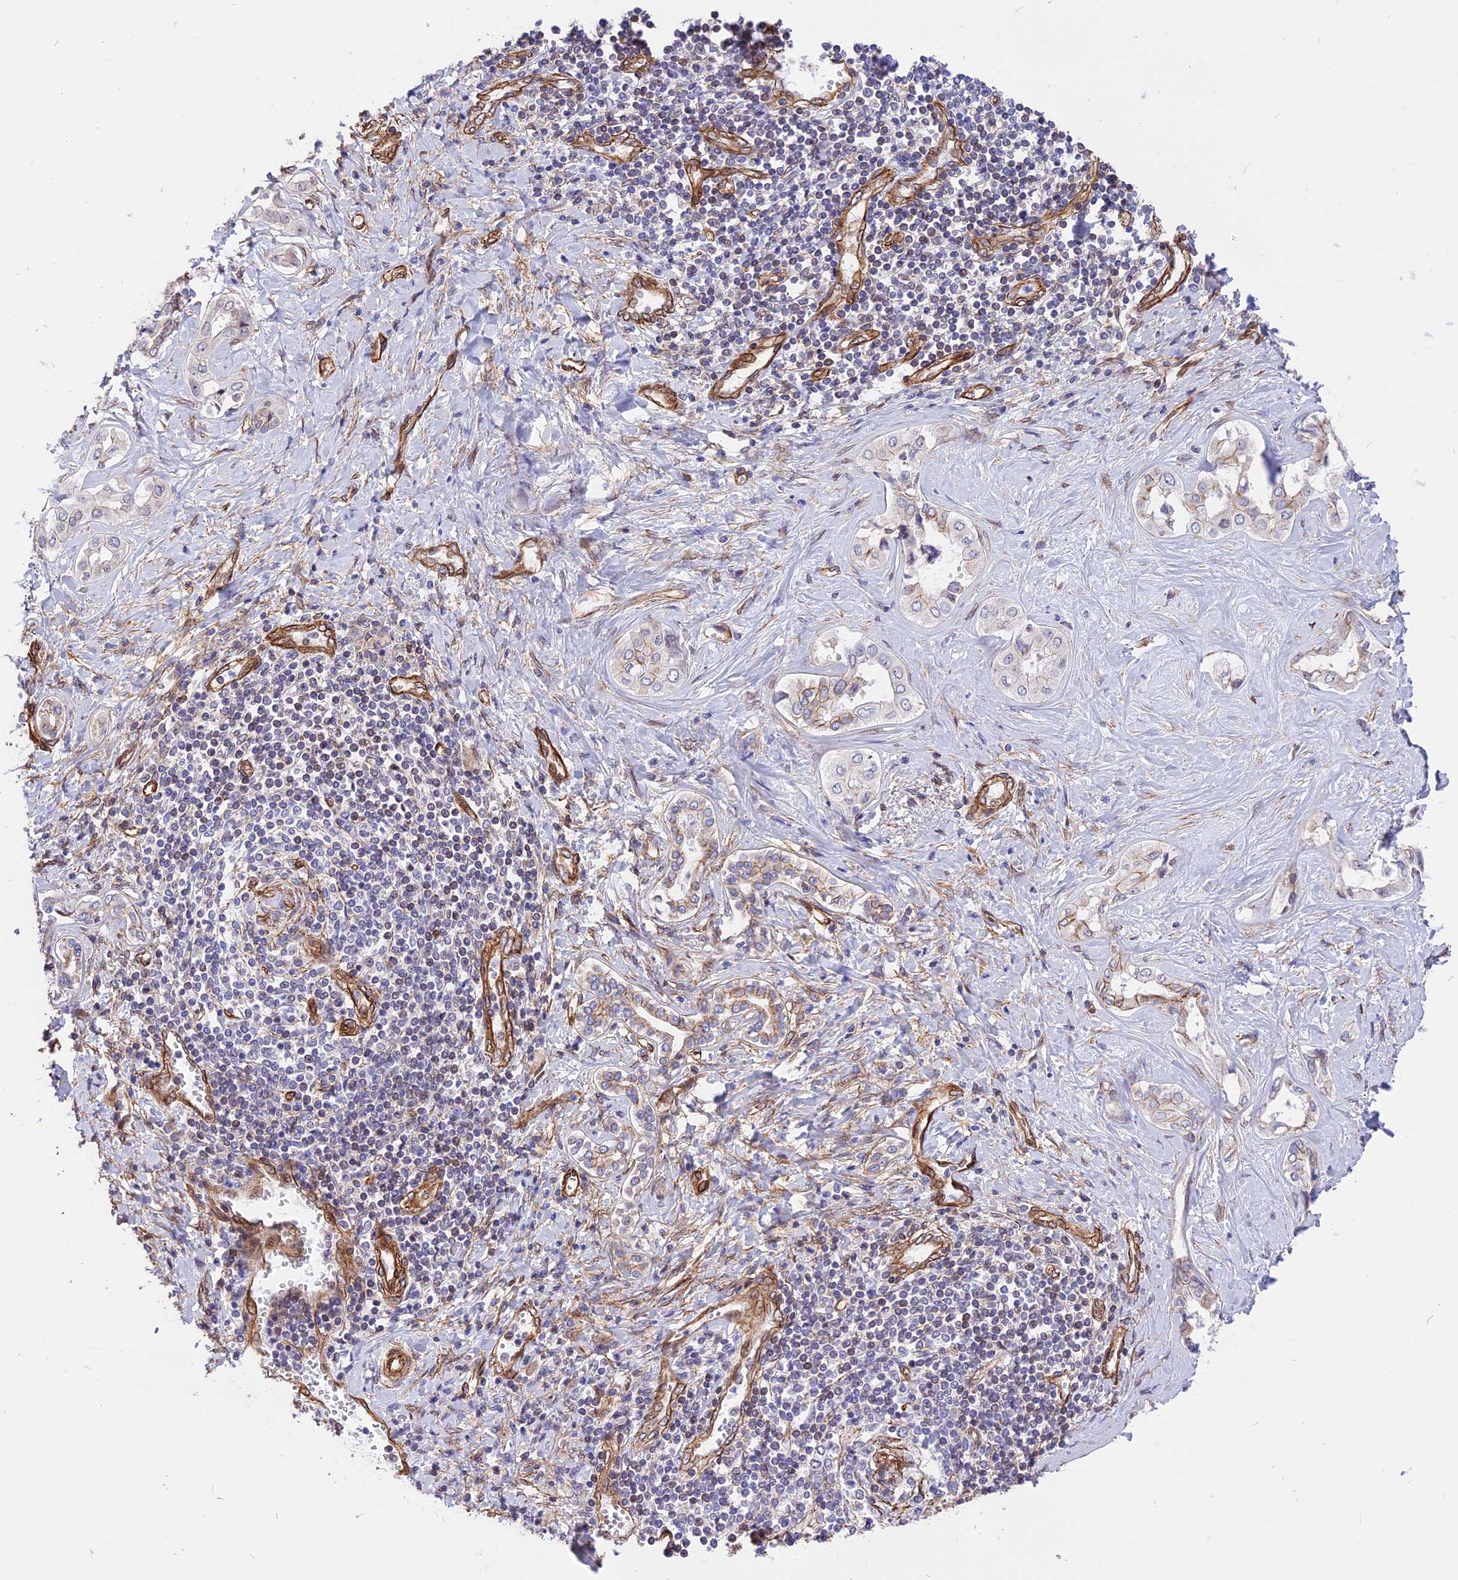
{"staining": {"intensity": "weak", "quantity": "<25%", "location": "cytoplasmic/membranous"}, "tissue": "liver cancer", "cell_type": "Tumor cells", "image_type": "cancer", "snomed": [{"axis": "morphology", "description": "Cholangiocarcinoma"}, {"axis": "topography", "description": "Liver"}], "caption": "An IHC photomicrograph of cholangiocarcinoma (liver) is shown. There is no staining in tumor cells of cholangiocarcinoma (liver).", "gene": "R3HDM4", "patient": {"sex": "female", "age": 77}}